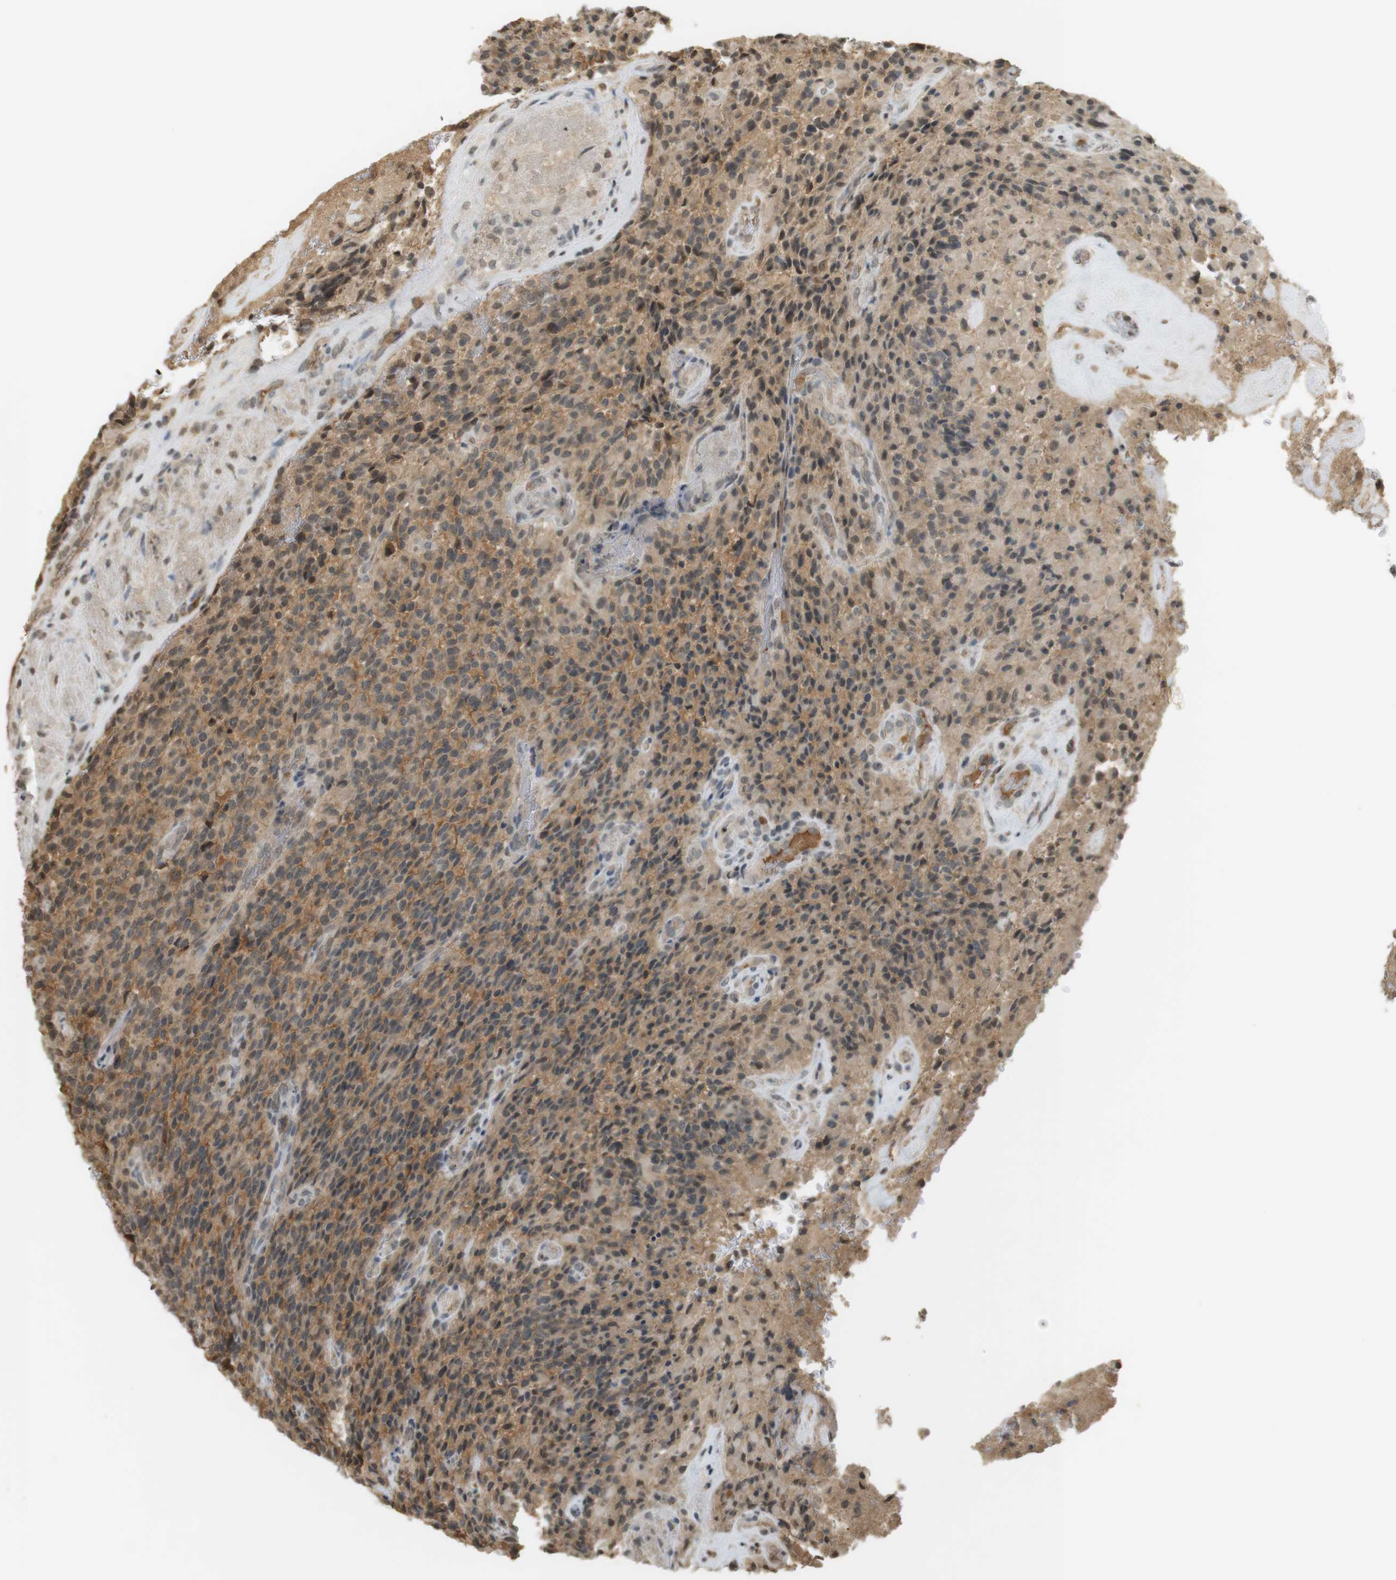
{"staining": {"intensity": "moderate", "quantity": ">75%", "location": "cytoplasmic/membranous,nuclear"}, "tissue": "glioma", "cell_type": "Tumor cells", "image_type": "cancer", "snomed": [{"axis": "morphology", "description": "Glioma, malignant, High grade"}, {"axis": "topography", "description": "Brain"}], "caption": "The immunohistochemical stain labels moderate cytoplasmic/membranous and nuclear staining in tumor cells of malignant high-grade glioma tissue.", "gene": "SRR", "patient": {"sex": "male", "age": 71}}